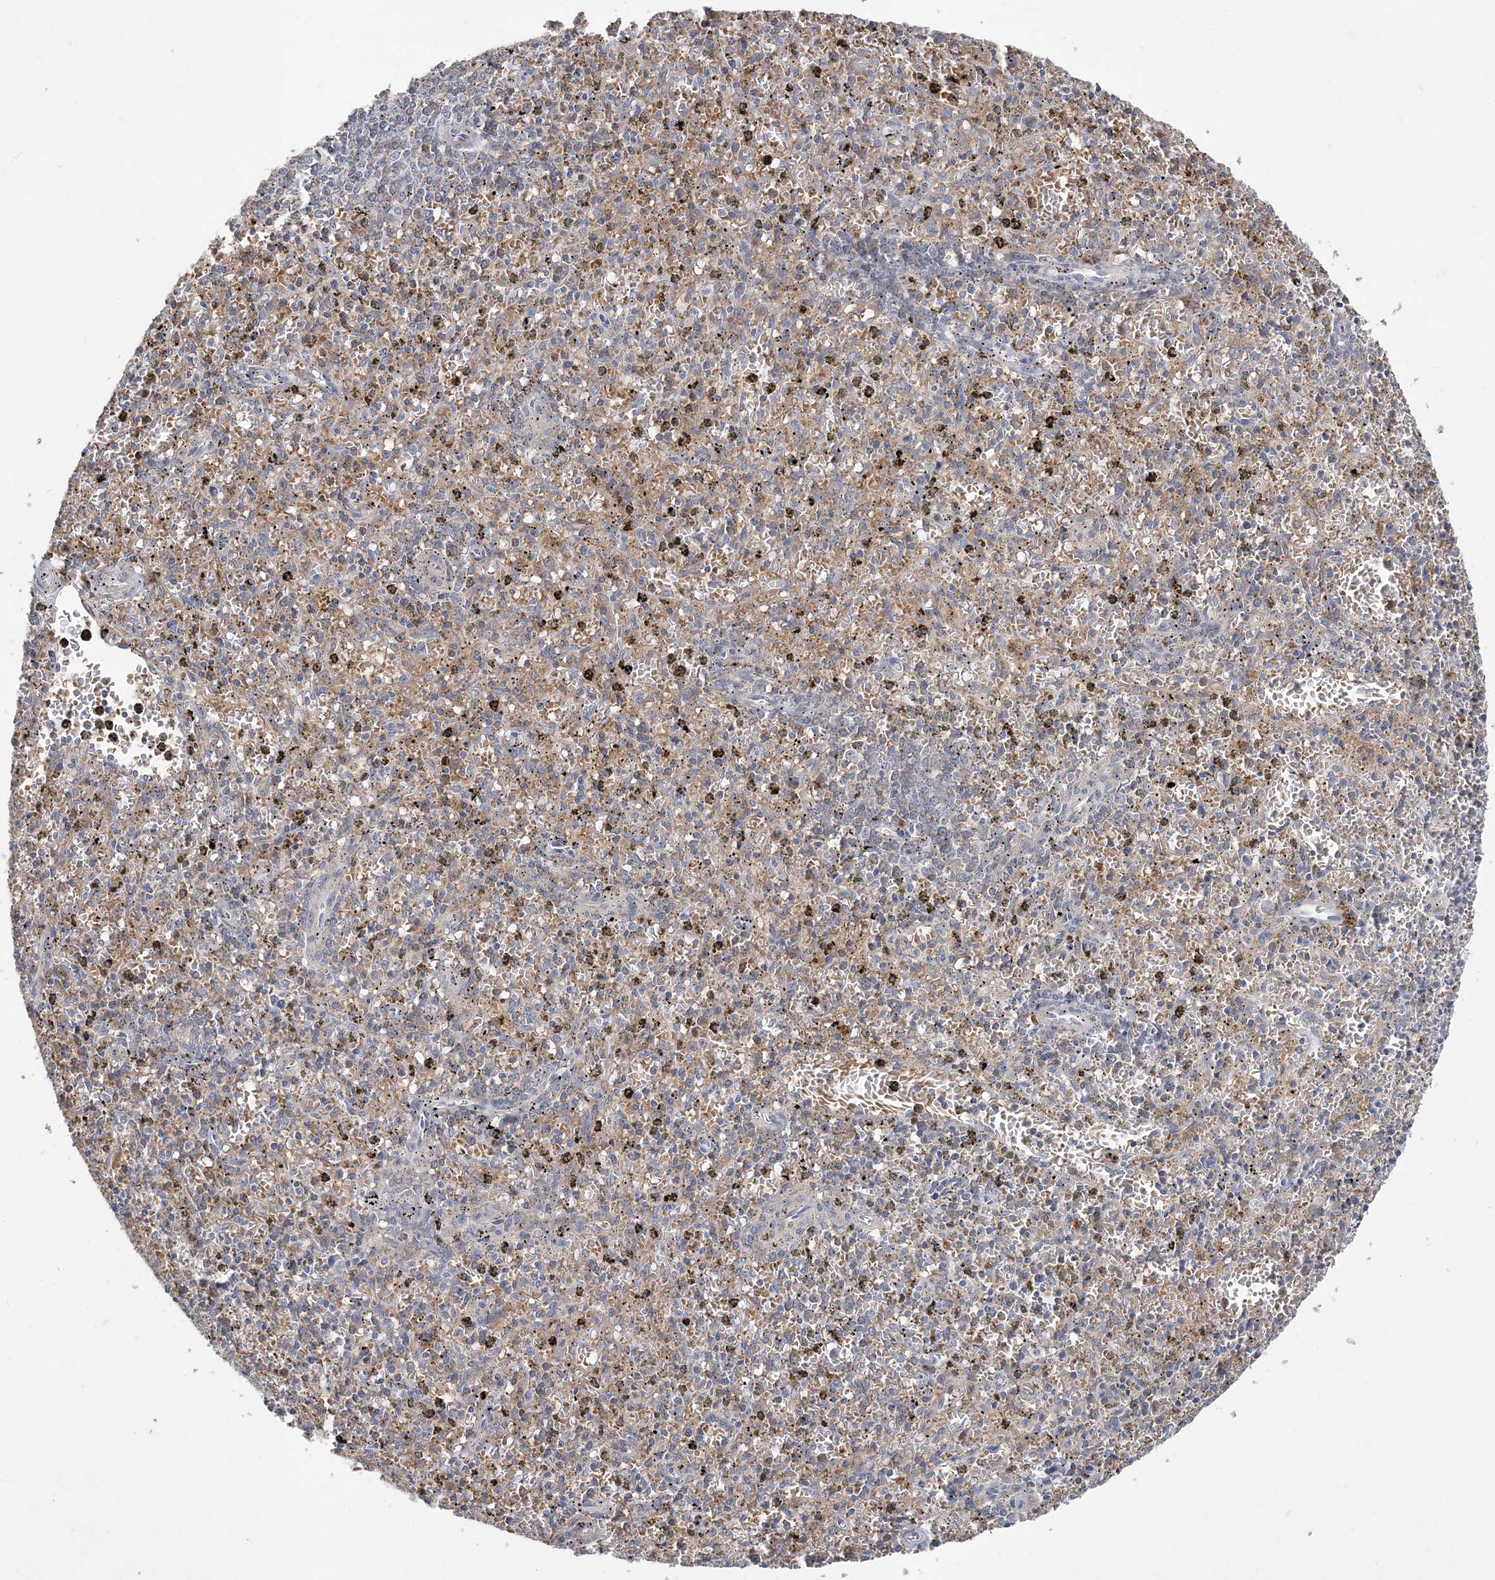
{"staining": {"intensity": "negative", "quantity": "none", "location": "none"}, "tissue": "spleen", "cell_type": "Cells in red pulp", "image_type": "normal", "snomed": [{"axis": "morphology", "description": "Normal tissue, NOS"}, {"axis": "topography", "description": "Spleen"}], "caption": "An IHC micrograph of benign spleen is shown. There is no staining in cells in red pulp of spleen. (Brightfield microscopy of DAB IHC at high magnification).", "gene": "TSPEAR", "patient": {"sex": "male", "age": 72}}